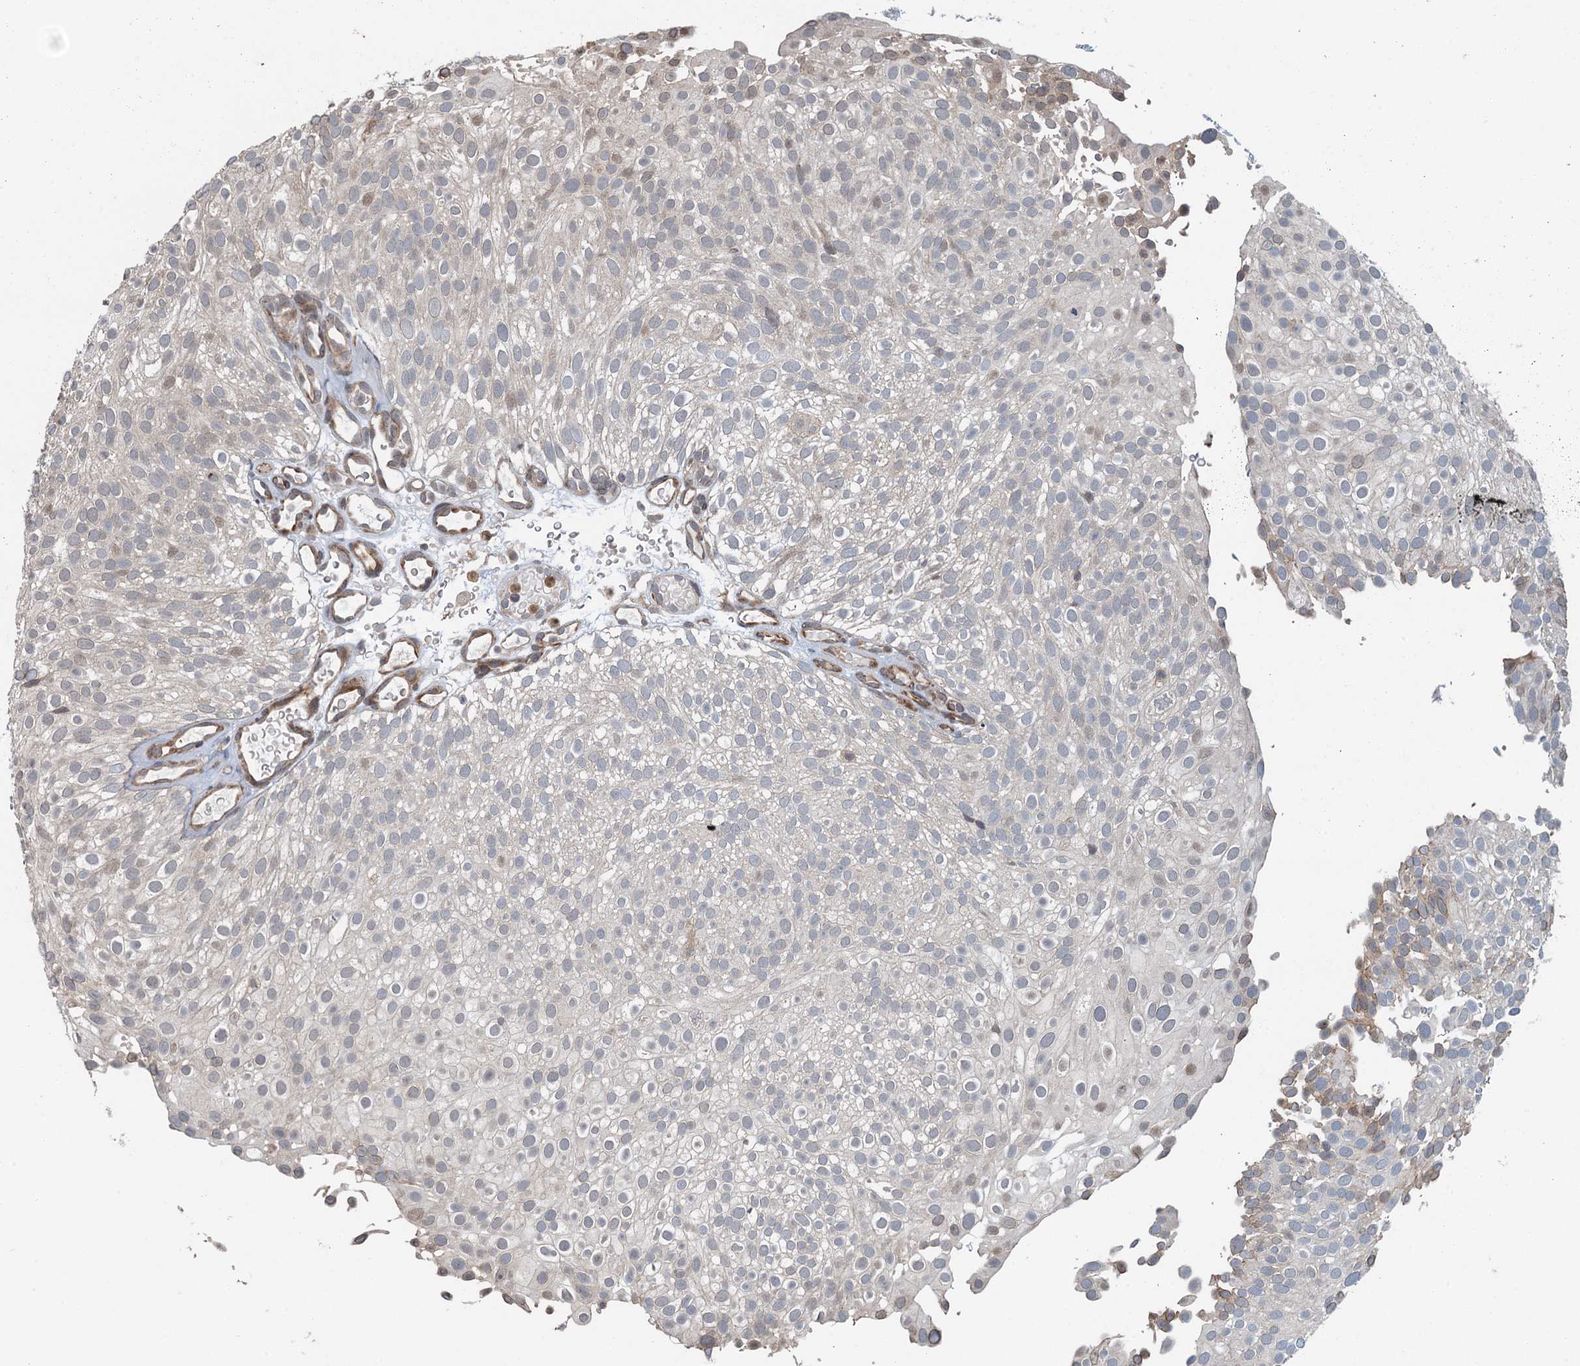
{"staining": {"intensity": "negative", "quantity": "none", "location": "none"}, "tissue": "urothelial cancer", "cell_type": "Tumor cells", "image_type": "cancer", "snomed": [{"axis": "morphology", "description": "Urothelial carcinoma, Low grade"}, {"axis": "topography", "description": "Urinary bladder"}], "caption": "Immunohistochemical staining of human urothelial cancer displays no significant positivity in tumor cells.", "gene": "WHAMM", "patient": {"sex": "male", "age": 78}}